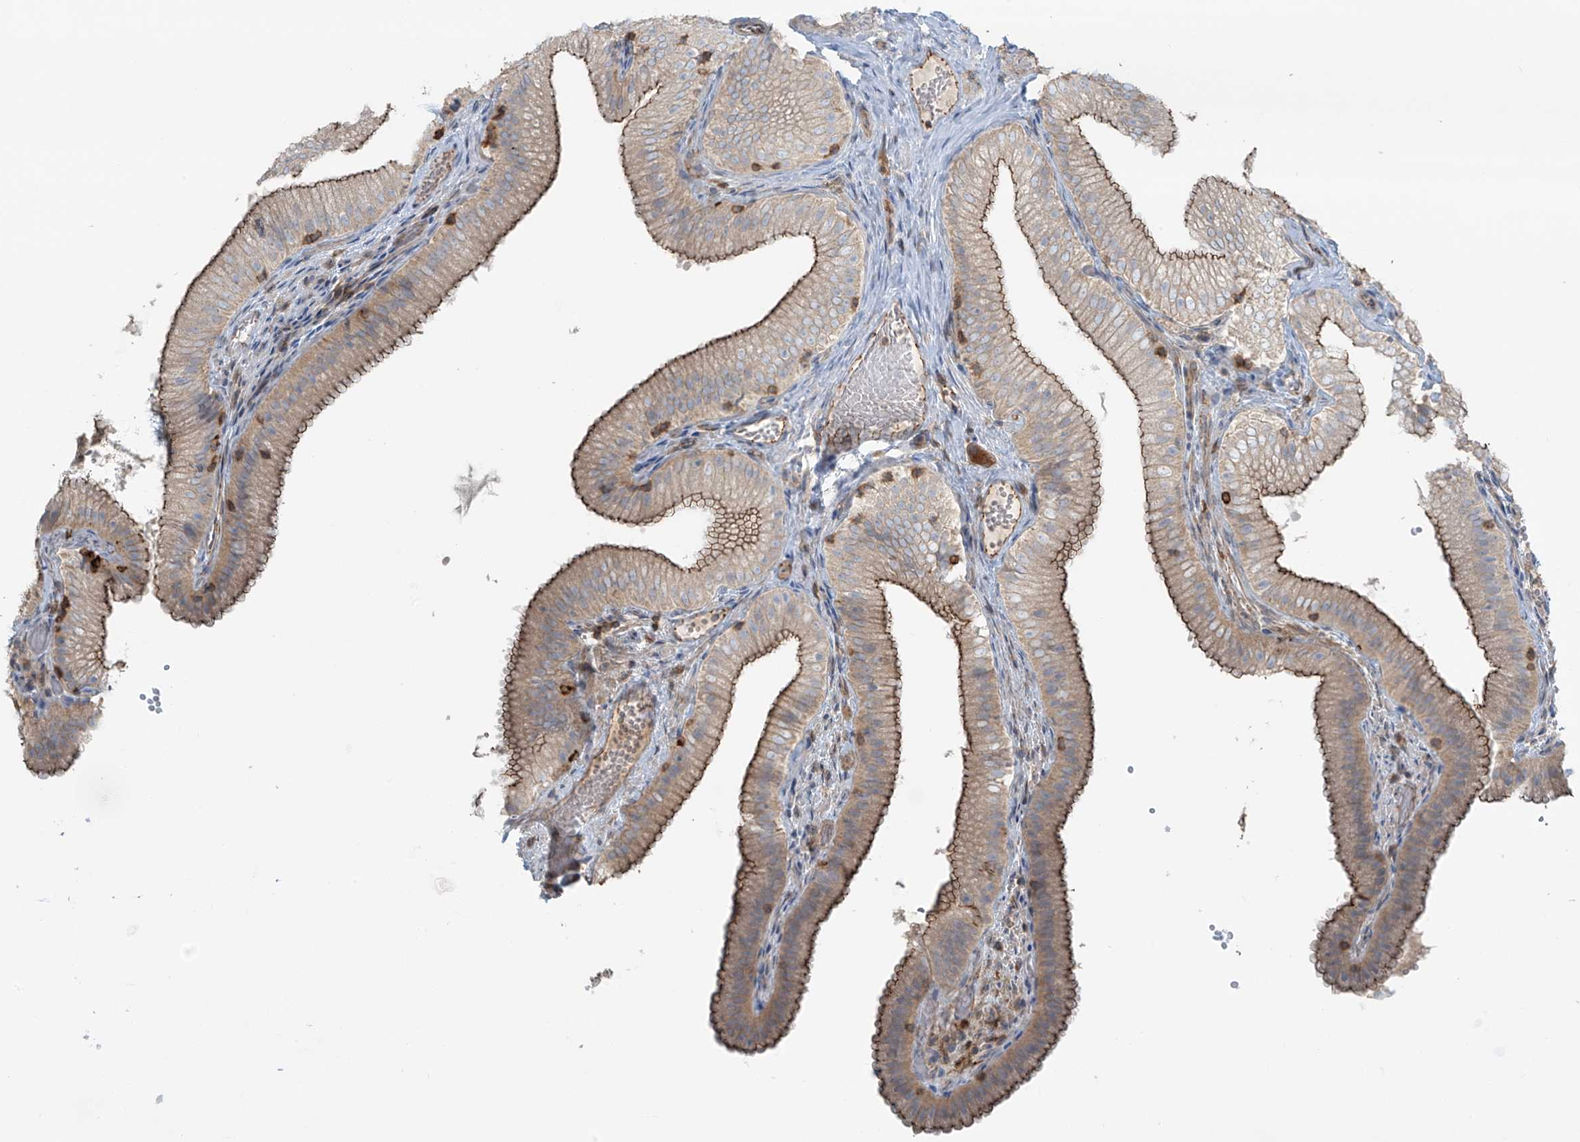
{"staining": {"intensity": "moderate", "quantity": ">75%", "location": "cytoplasmic/membranous"}, "tissue": "gallbladder", "cell_type": "Glandular cells", "image_type": "normal", "snomed": [{"axis": "morphology", "description": "Normal tissue, NOS"}, {"axis": "topography", "description": "Gallbladder"}], "caption": "Immunohistochemical staining of normal human gallbladder displays medium levels of moderate cytoplasmic/membranous staining in about >75% of glandular cells. (Stains: DAB (3,3'-diaminobenzidine) in brown, nuclei in blue, Microscopy: brightfield microscopy at high magnification).", "gene": "SLC9A2", "patient": {"sex": "female", "age": 30}}